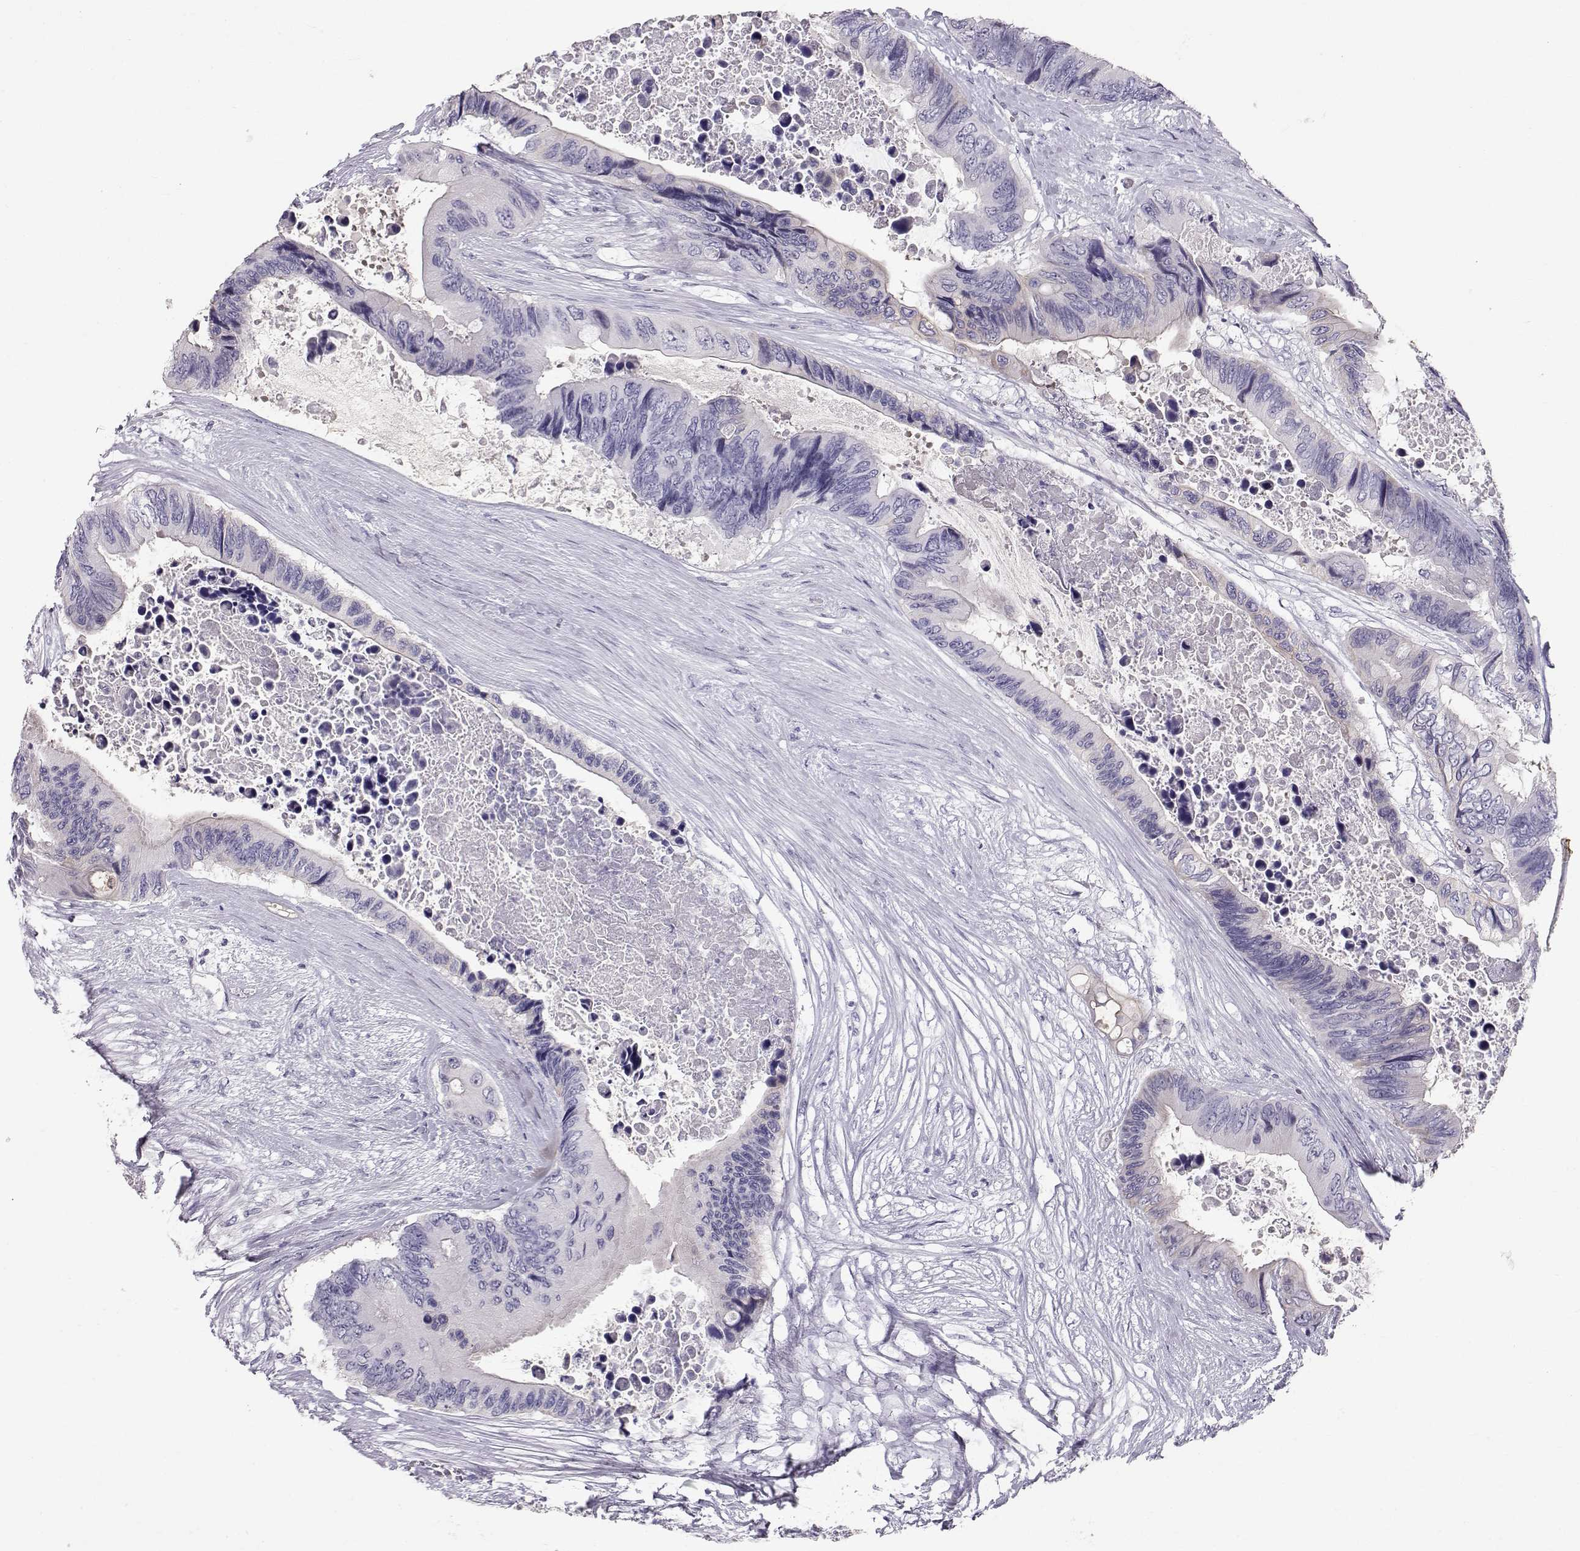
{"staining": {"intensity": "negative", "quantity": "none", "location": "none"}, "tissue": "colorectal cancer", "cell_type": "Tumor cells", "image_type": "cancer", "snomed": [{"axis": "morphology", "description": "Adenocarcinoma, NOS"}, {"axis": "topography", "description": "Rectum"}], "caption": "Human colorectal cancer stained for a protein using immunohistochemistry (IHC) shows no expression in tumor cells.", "gene": "RD3", "patient": {"sex": "male", "age": 63}}